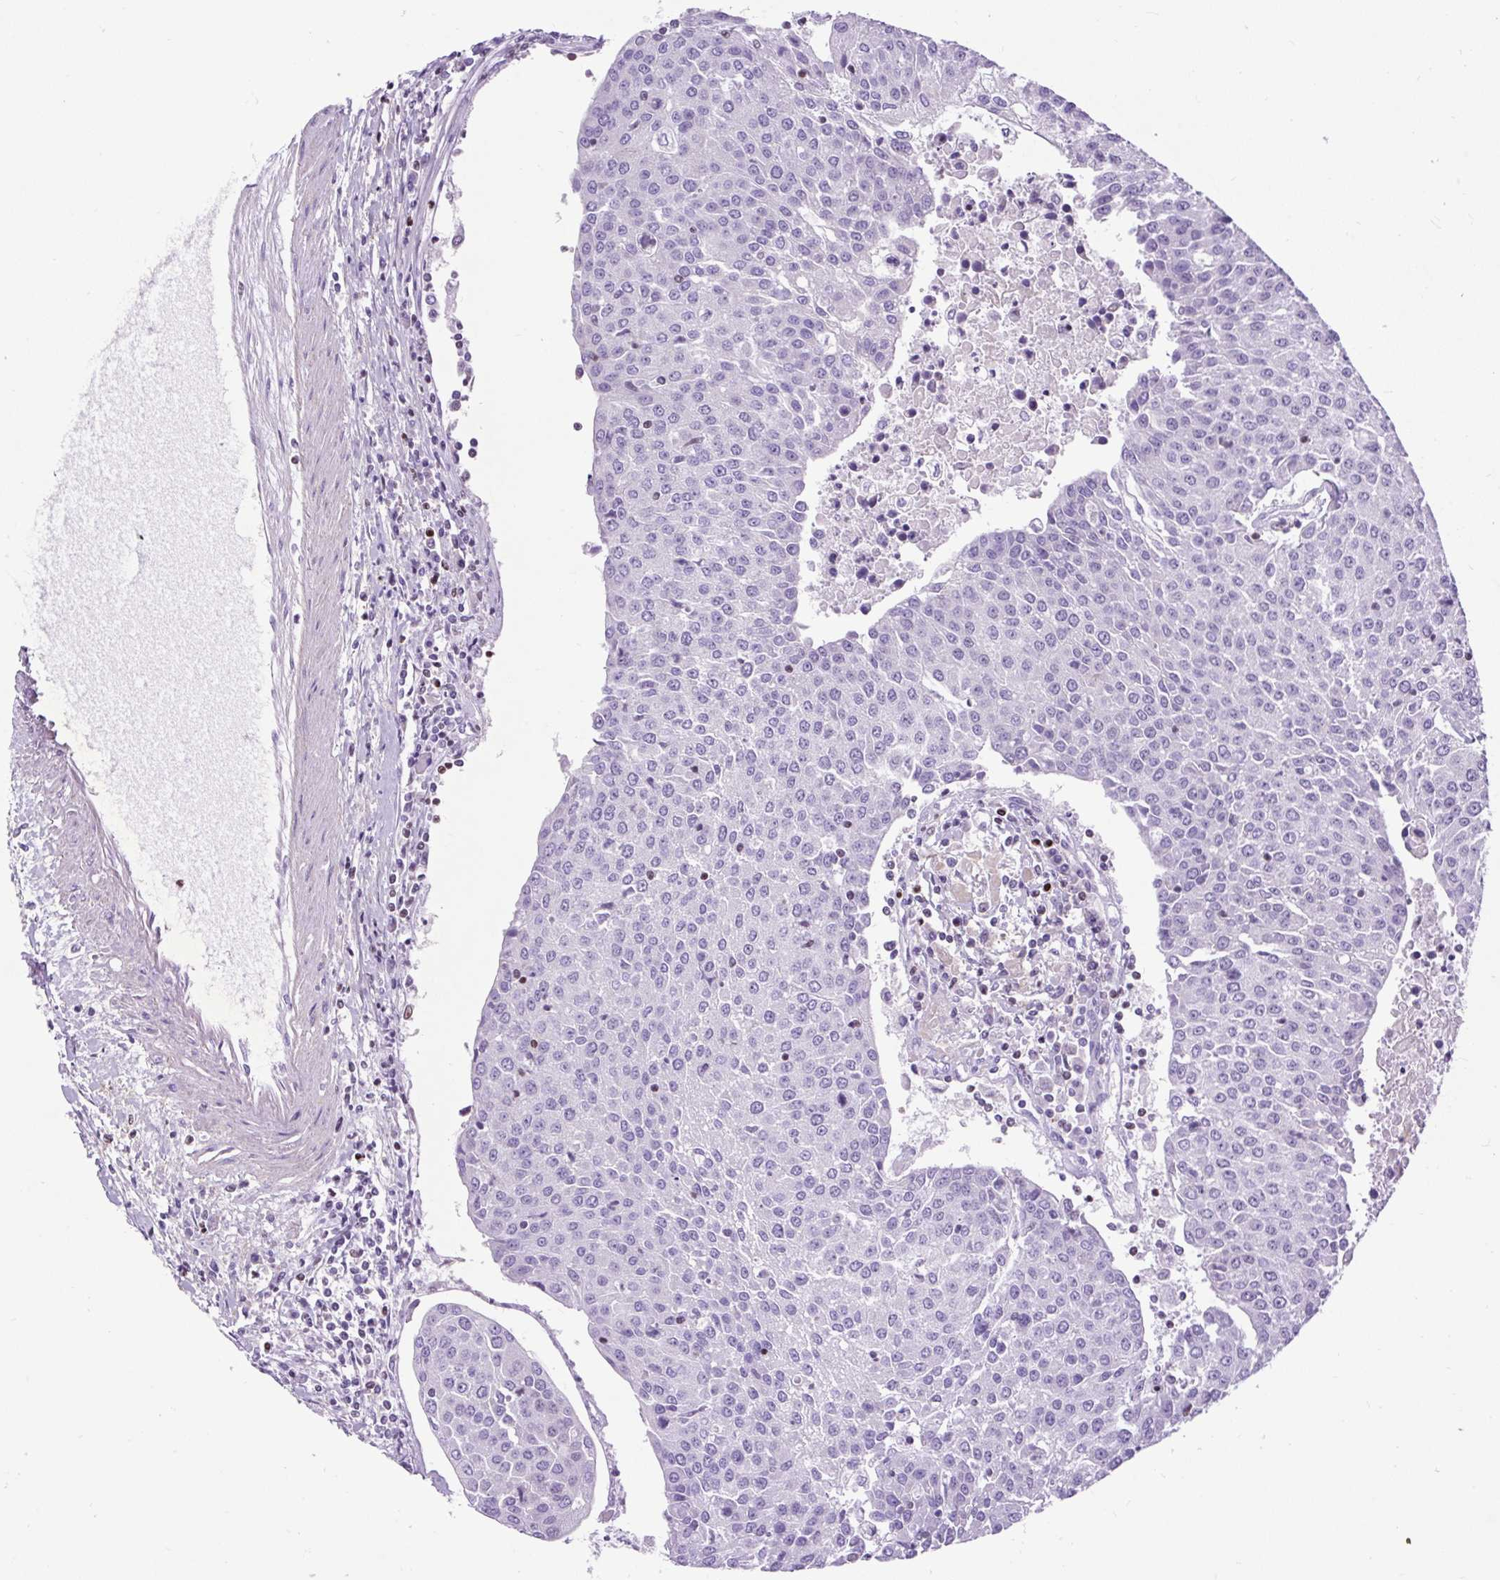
{"staining": {"intensity": "negative", "quantity": "none", "location": "none"}, "tissue": "urothelial cancer", "cell_type": "Tumor cells", "image_type": "cancer", "snomed": [{"axis": "morphology", "description": "Urothelial carcinoma, High grade"}, {"axis": "topography", "description": "Urinary bladder"}], "caption": "Tumor cells show no significant protein staining in urothelial cancer.", "gene": "SPC24", "patient": {"sex": "female", "age": 85}}